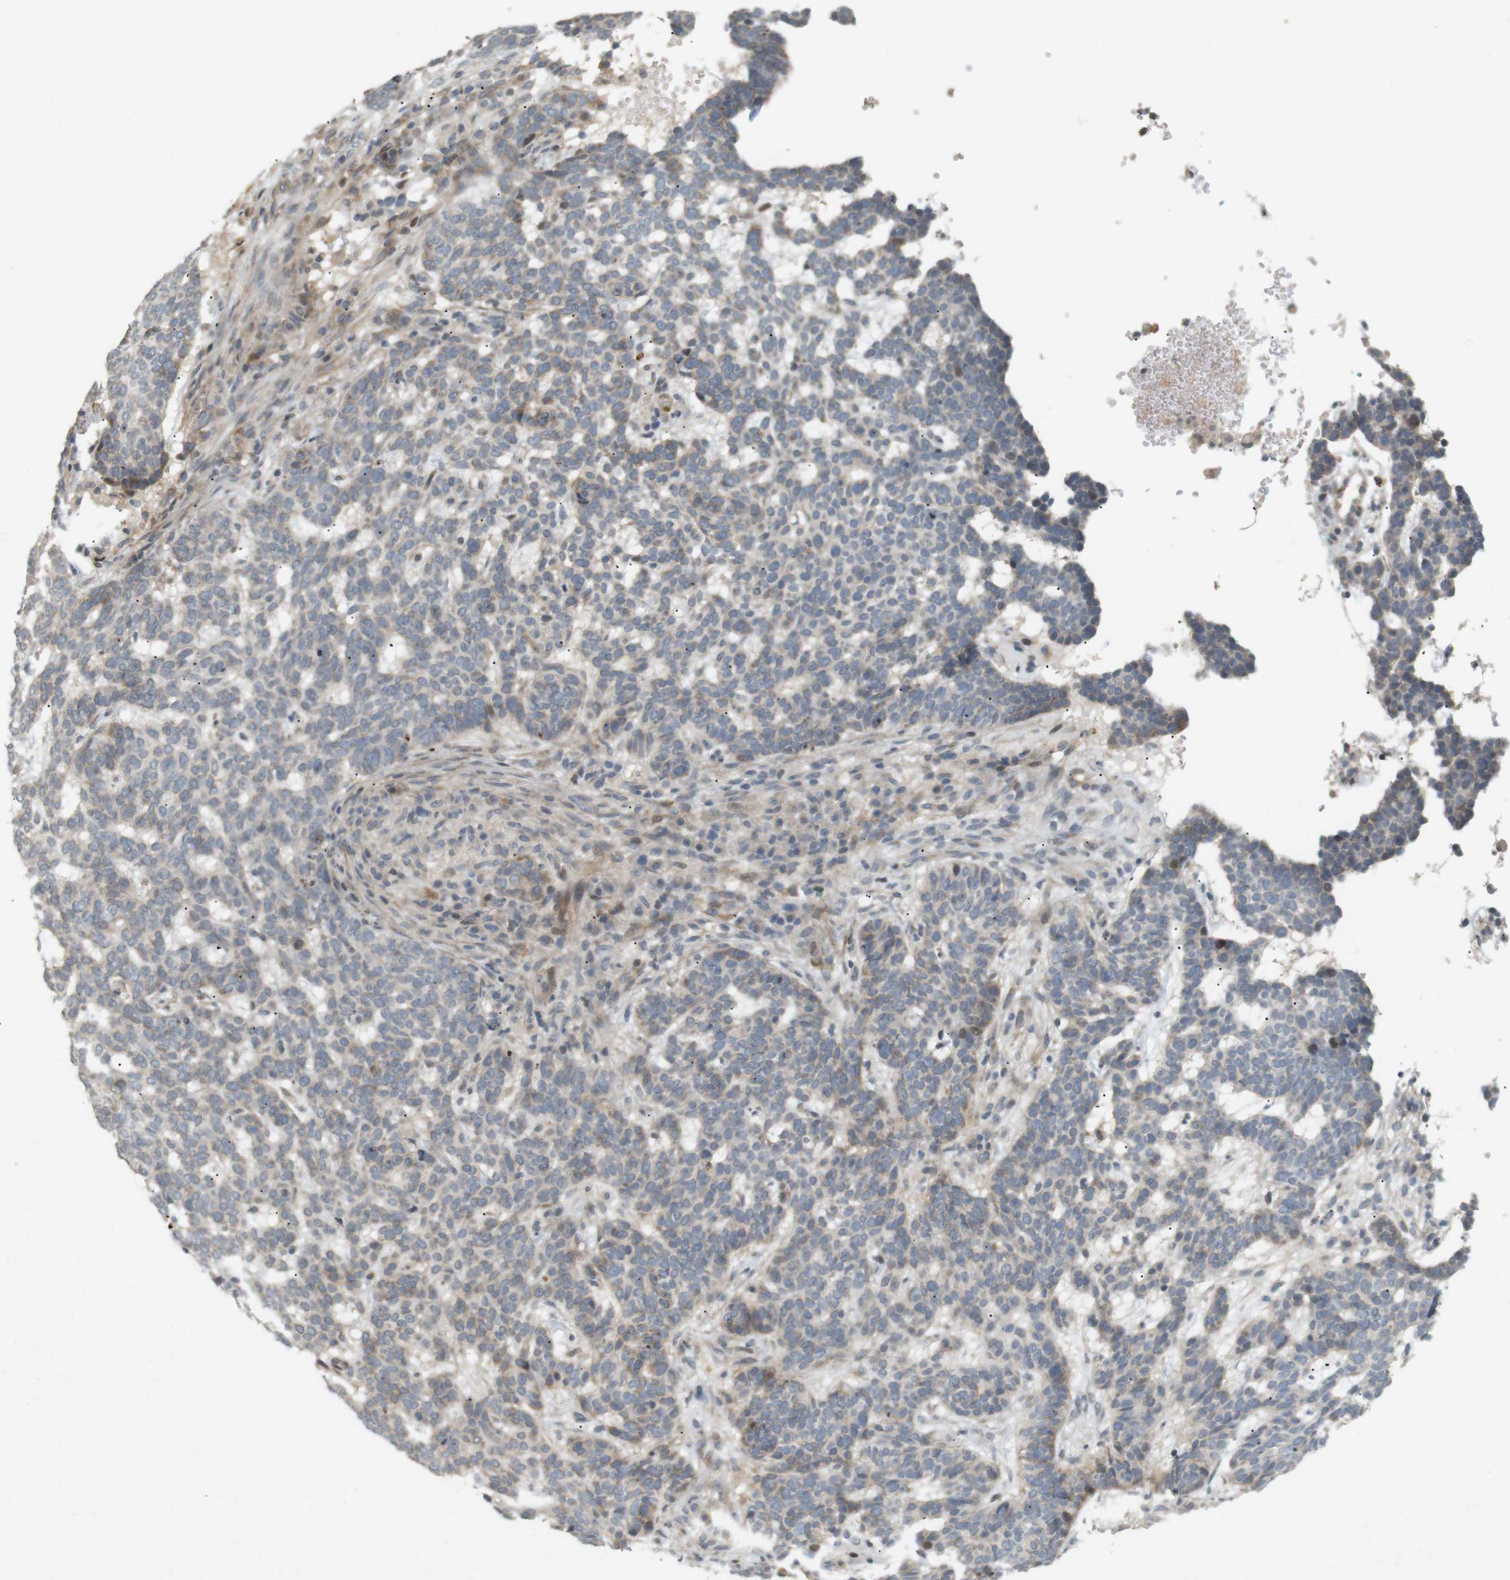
{"staining": {"intensity": "weak", "quantity": "25%-75%", "location": "cytoplasmic/membranous"}, "tissue": "skin cancer", "cell_type": "Tumor cells", "image_type": "cancer", "snomed": [{"axis": "morphology", "description": "Basal cell carcinoma"}, {"axis": "topography", "description": "Skin"}], "caption": "This image reveals skin basal cell carcinoma stained with immunohistochemistry to label a protein in brown. The cytoplasmic/membranous of tumor cells show weak positivity for the protein. Nuclei are counter-stained blue.", "gene": "PPP1R14A", "patient": {"sex": "male", "age": 85}}